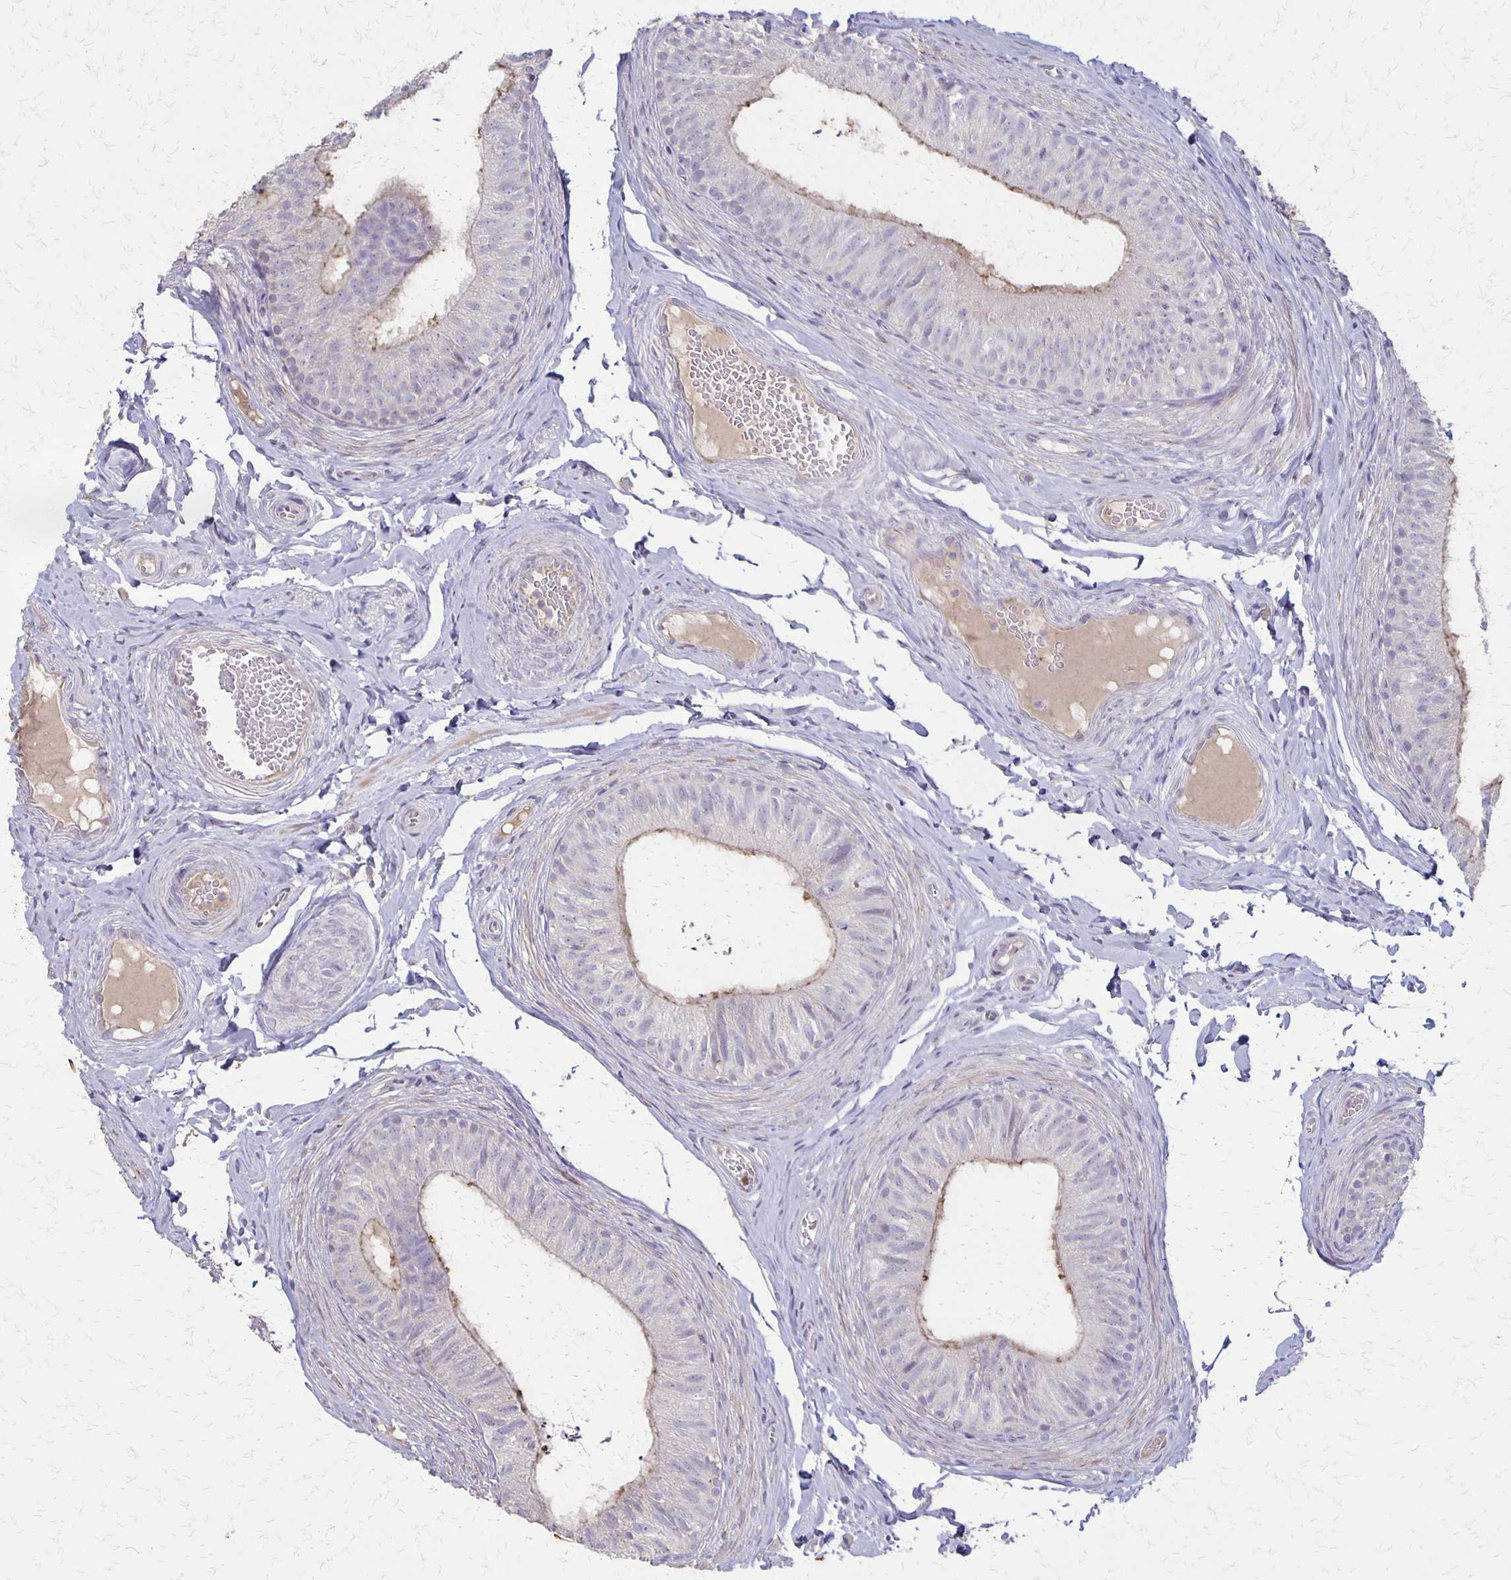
{"staining": {"intensity": "moderate", "quantity": "<25%", "location": "cytoplasmic/membranous"}, "tissue": "epididymis", "cell_type": "Glandular cells", "image_type": "normal", "snomed": [{"axis": "morphology", "description": "Normal tissue, NOS"}, {"axis": "topography", "description": "Epididymis, spermatic cord, NOS"}, {"axis": "topography", "description": "Epididymis"}, {"axis": "topography", "description": "Peripheral nerve tissue"}], "caption": "Immunohistochemistry of benign human epididymis demonstrates low levels of moderate cytoplasmic/membranous positivity in about <25% of glandular cells. Using DAB (3,3'-diaminobenzidine) (brown) and hematoxylin (blue) stains, captured at high magnification using brightfield microscopy.", "gene": "SEPTIN5", "patient": {"sex": "male", "age": 29}}